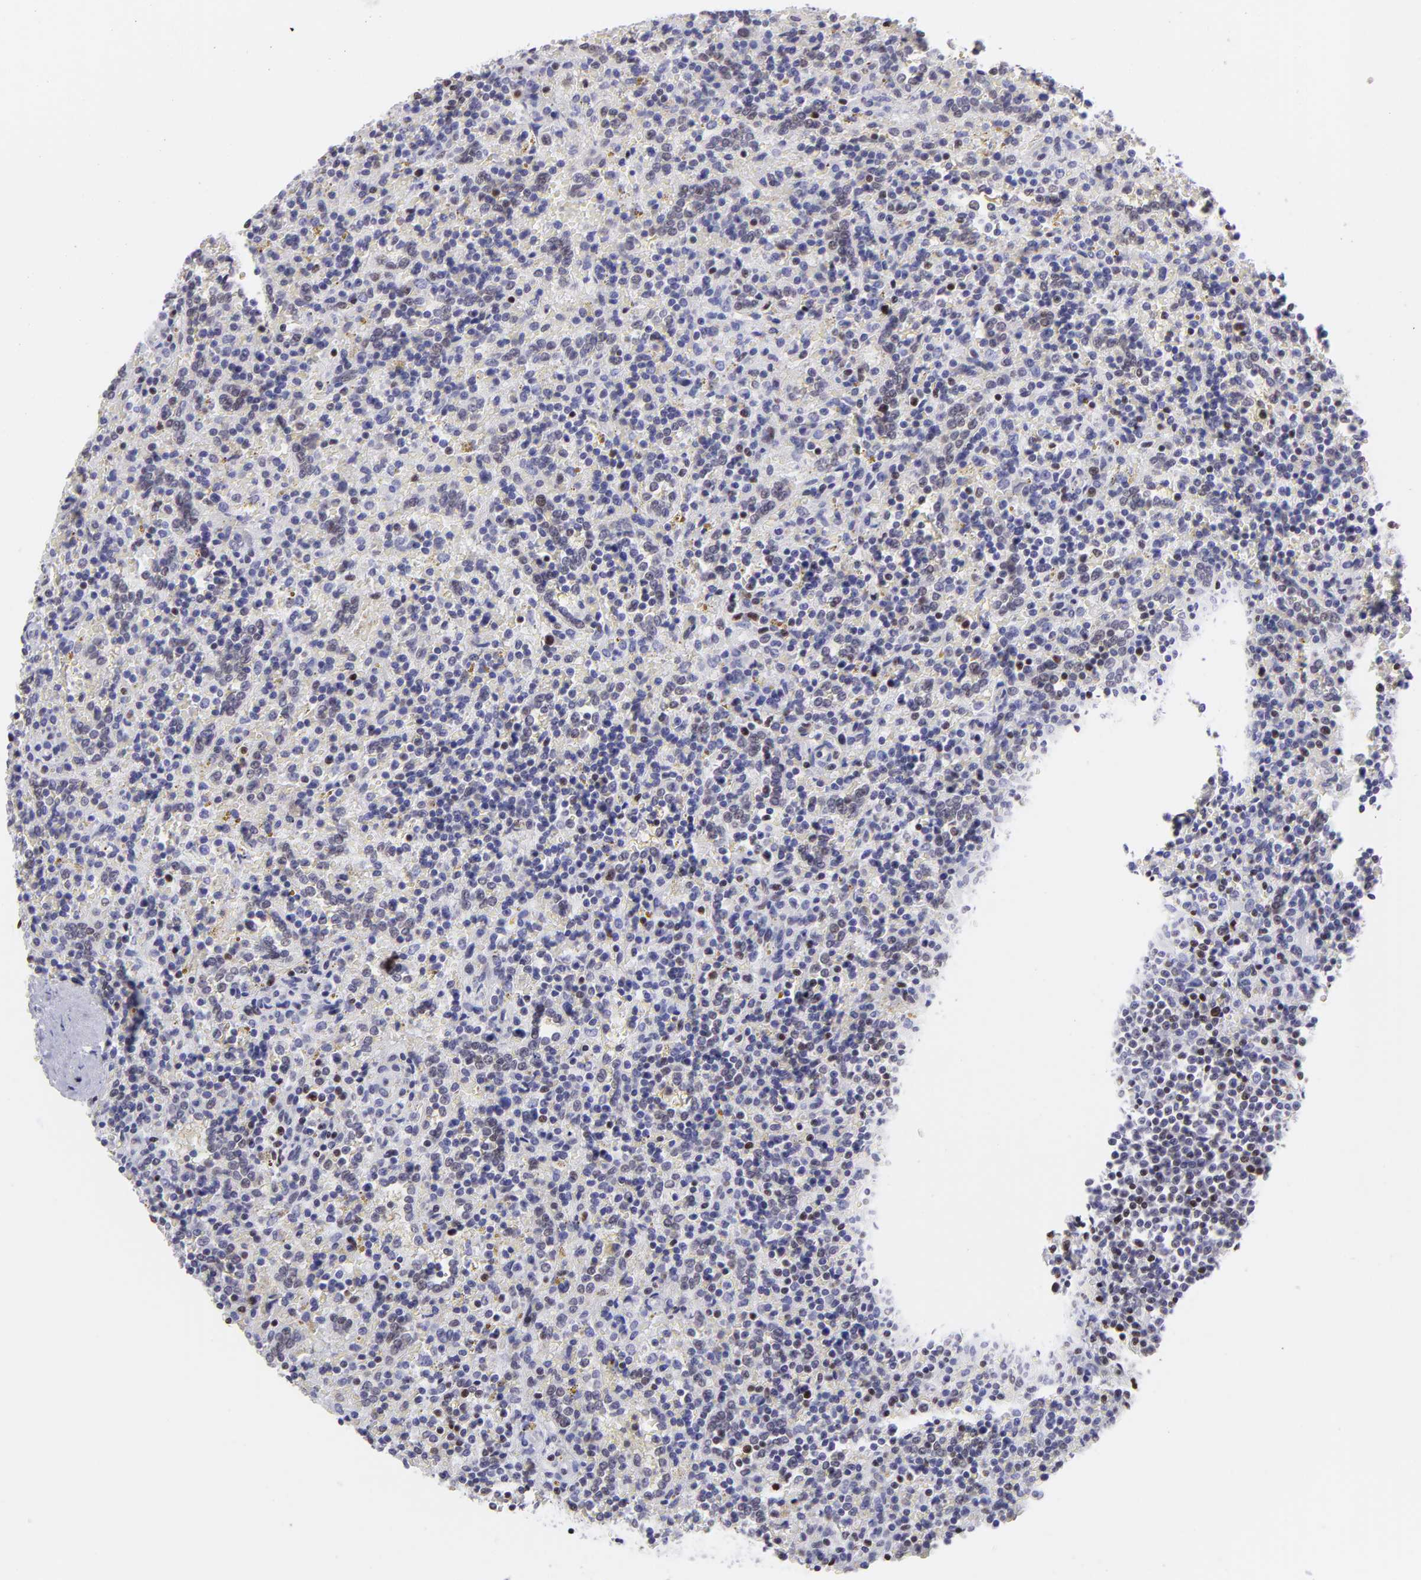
{"staining": {"intensity": "weak", "quantity": "<25%", "location": "nuclear"}, "tissue": "lymphoma", "cell_type": "Tumor cells", "image_type": "cancer", "snomed": [{"axis": "morphology", "description": "Malignant lymphoma, non-Hodgkin's type, Low grade"}, {"axis": "topography", "description": "Spleen"}], "caption": "There is no significant staining in tumor cells of low-grade malignant lymphoma, non-Hodgkin's type.", "gene": "ETS1", "patient": {"sex": "male", "age": 67}}